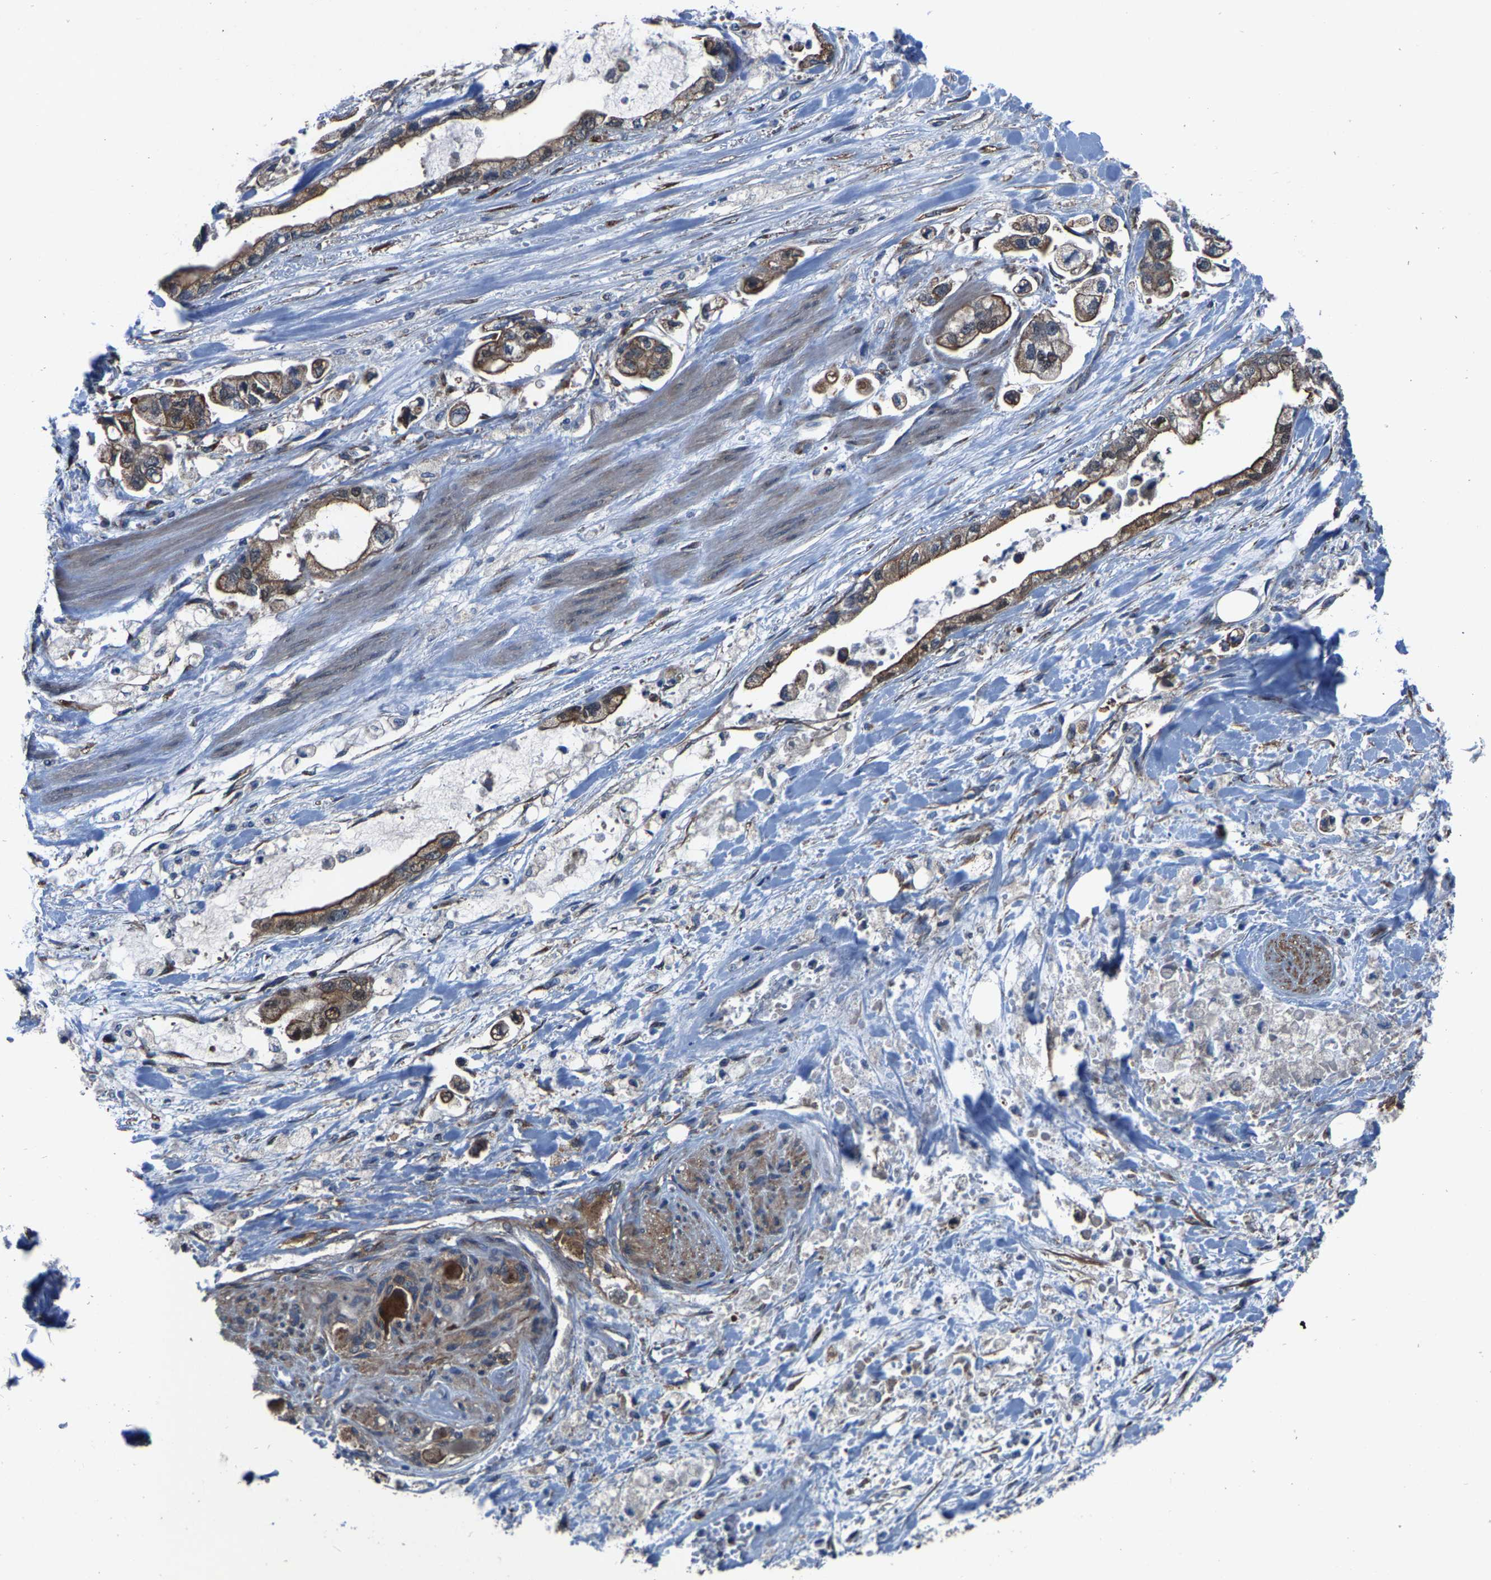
{"staining": {"intensity": "moderate", "quantity": "25%-75%", "location": "cytoplasmic/membranous"}, "tissue": "stomach cancer", "cell_type": "Tumor cells", "image_type": "cancer", "snomed": [{"axis": "morphology", "description": "Normal tissue, NOS"}, {"axis": "morphology", "description": "Adenocarcinoma, NOS"}, {"axis": "topography", "description": "Stomach"}], "caption": "Protein analysis of stomach adenocarcinoma tissue shows moderate cytoplasmic/membranous staining in about 25%-75% of tumor cells. (DAB IHC with brightfield microscopy, high magnification).", "gene": "PDP1", "patient": {"sex": "male", "age": 62}}